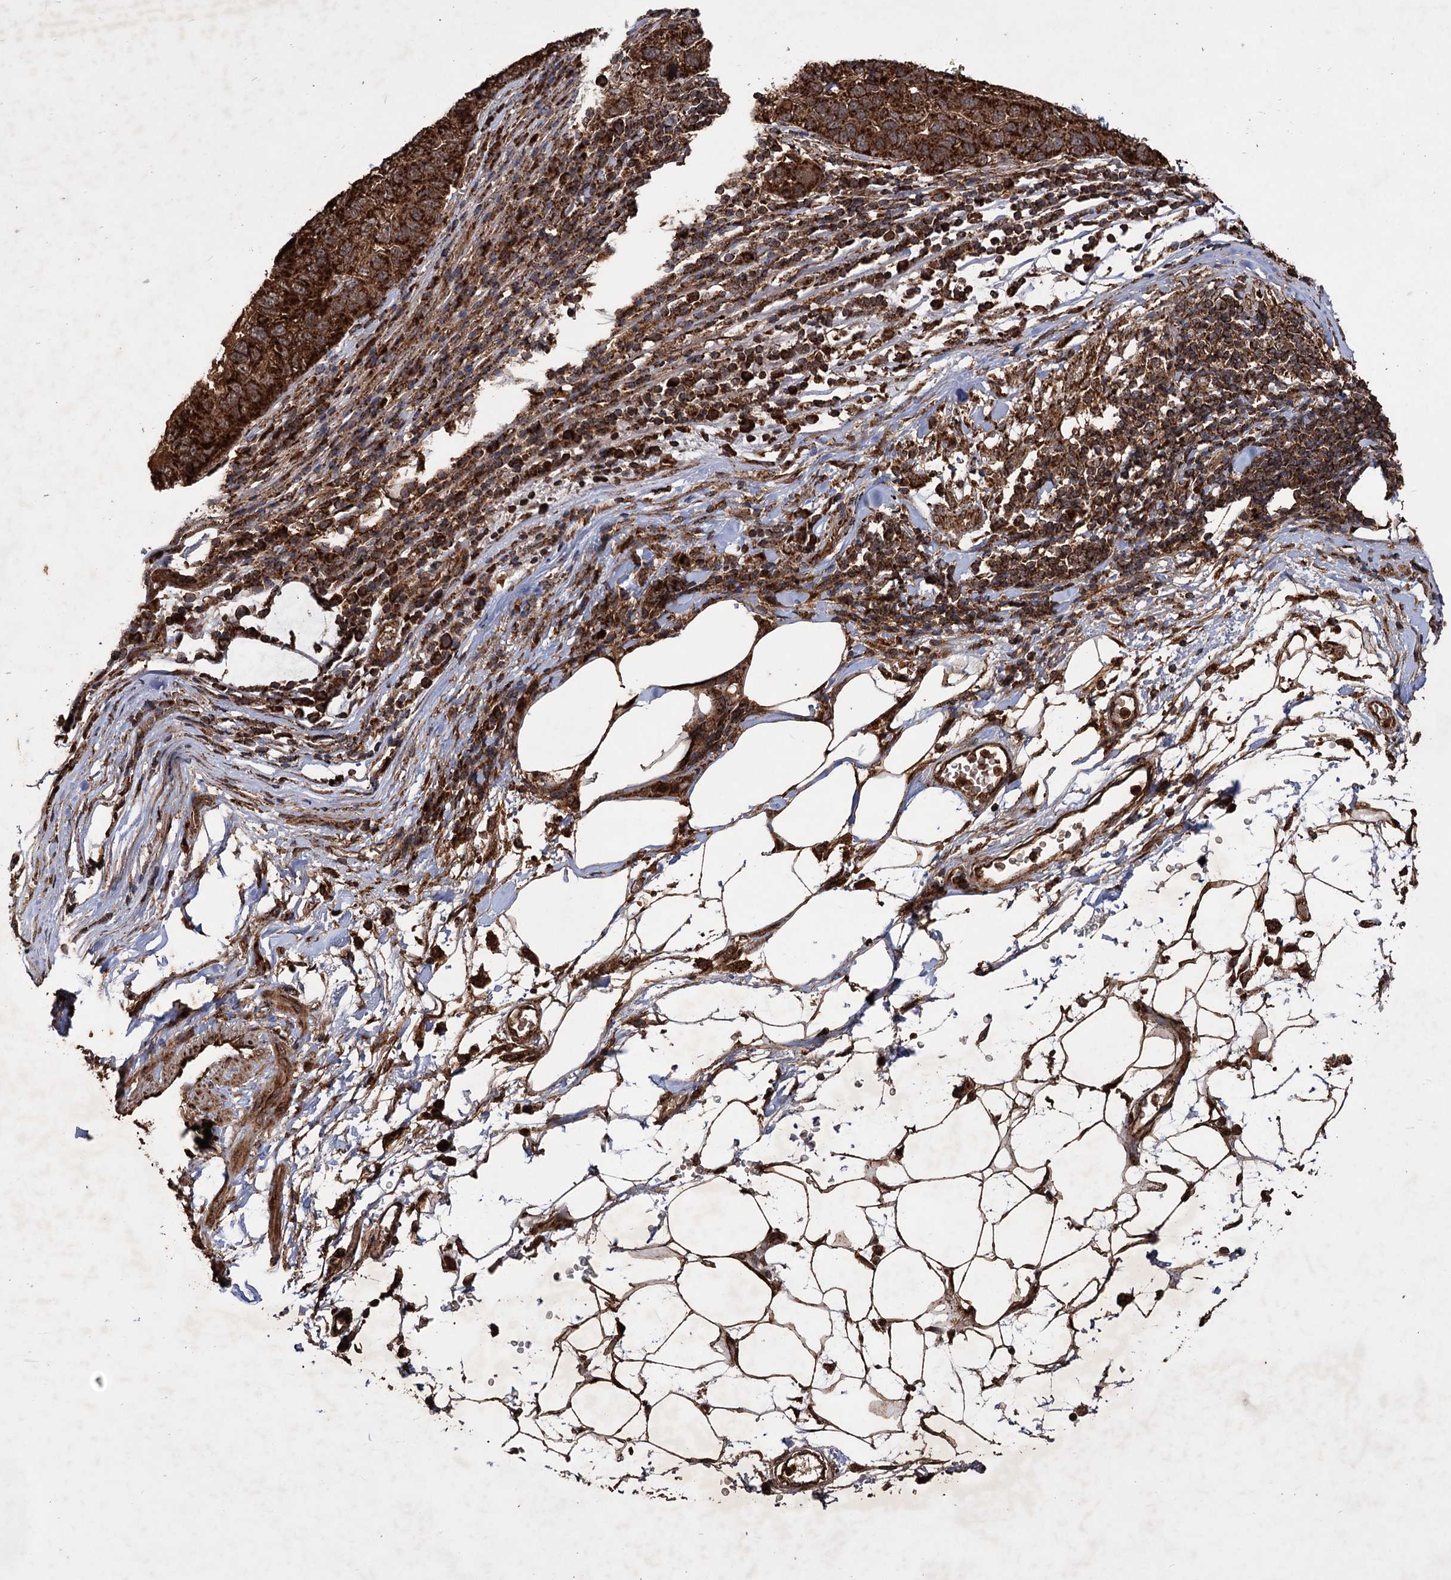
{"staining": {"intensity": "strong", "quantity": ">75%", "location": "cytoplasmic/membranous"}, "tissue": "pancreatic cancer", "cell_type": "Tumor cells", "image_type": "cancer", "snomed": [{"axis": "morphology", "description": "Adenocarcinoma, NOS"}, {"axis": "topography", "description": "Pancreas"}], "caption": "This histopathology image exhibits IHC staining of pancreatic cancer, with high strong cytoplasmic/membranous positivity in approximately >75% of tumor cells.", "gene": "IPO4", "patient": {"sex": "female", "age": 61}}